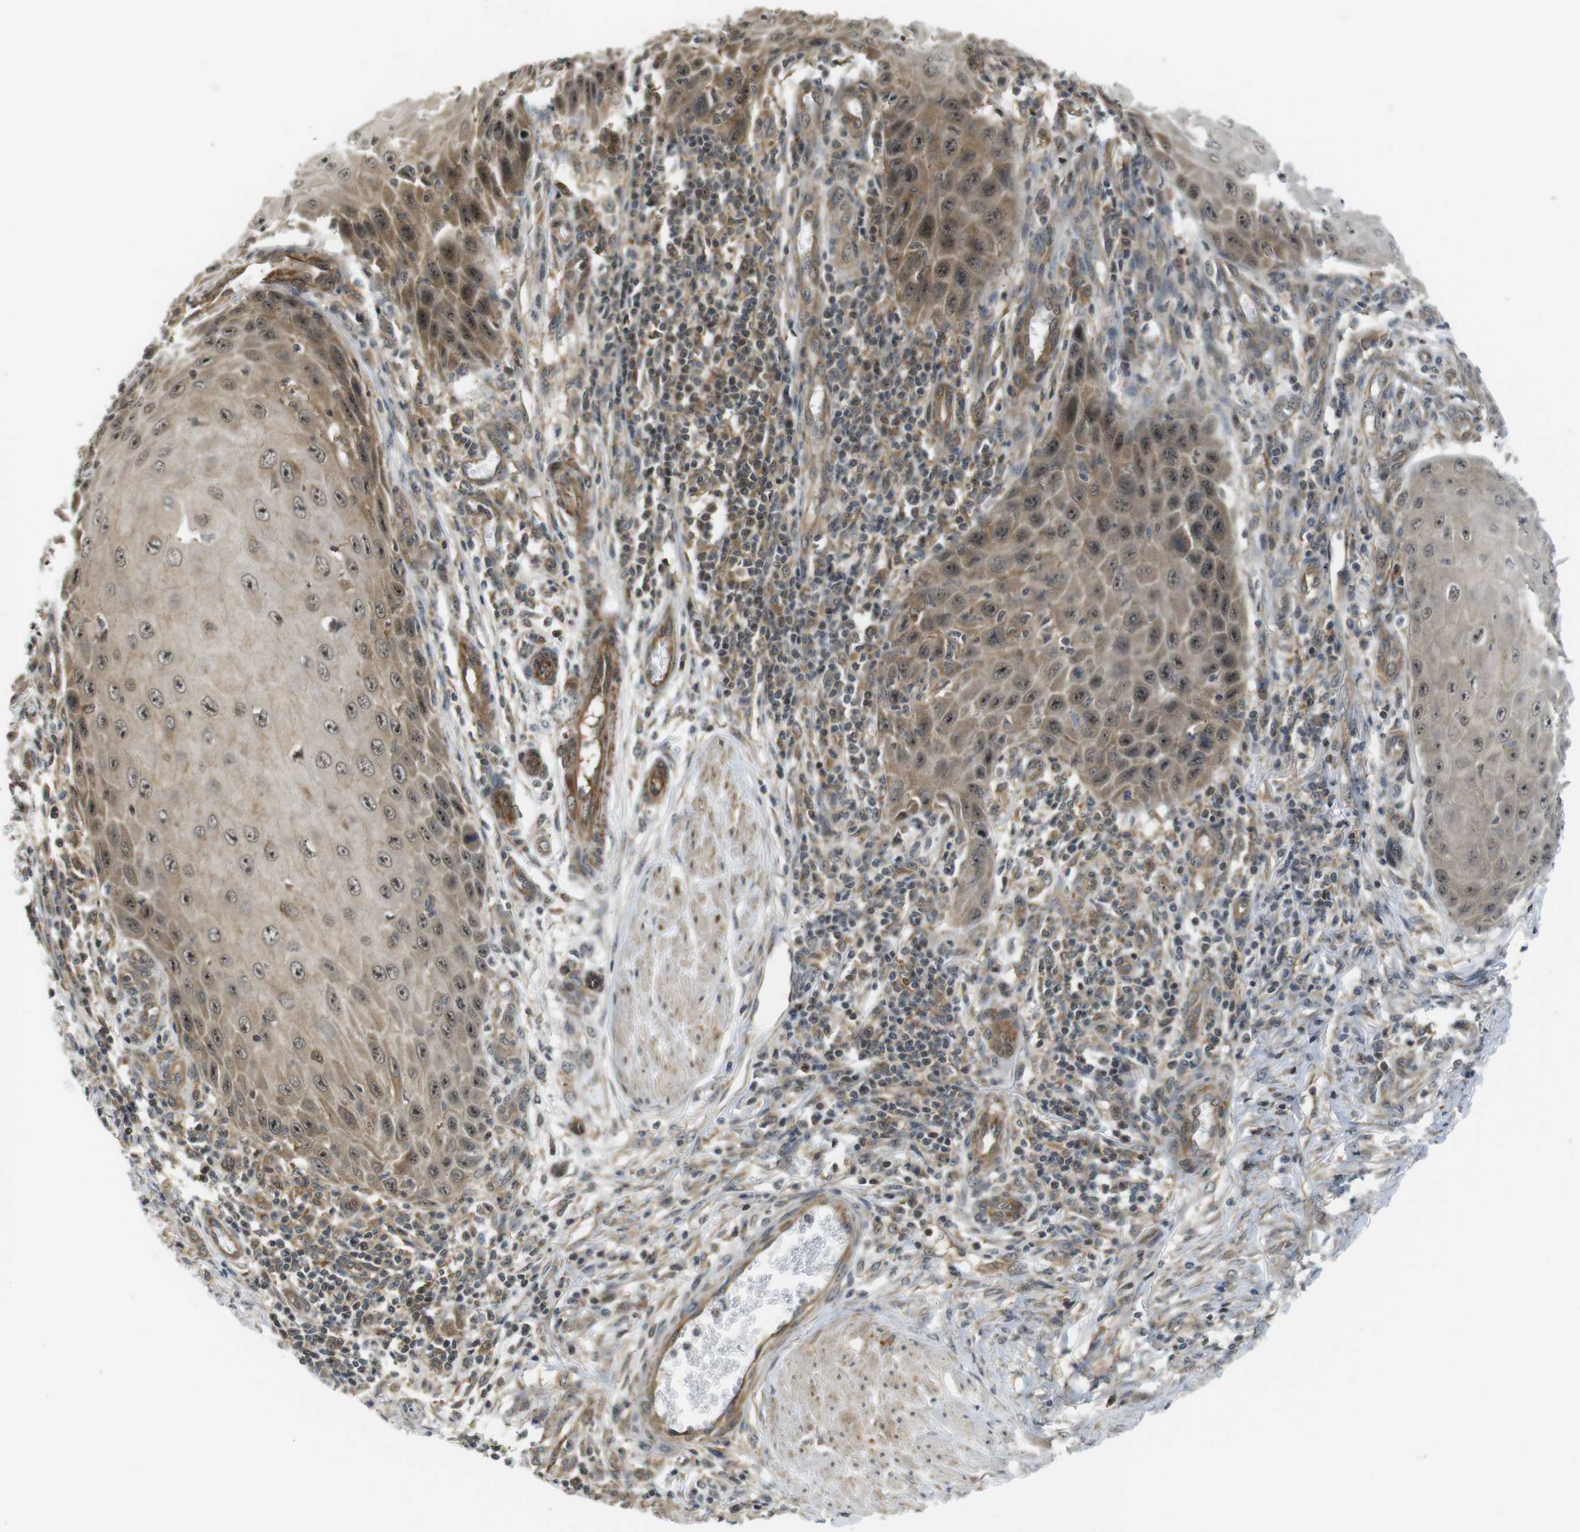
{"staining": {"intensity": "moderate", "quantity": ">75%", "location": "cytoplasmic/membranous,nuclear"}, "tissue": "skin cancer", "cell_type": "Tumor cells", "image_type": "cancer", "snomed": [{"axis": "morphology", "description": "Squamous cell carcinoma, NOS"}, {"axis": "topography", "description": "Skin"}], "caption": "Skin squamous cell carcinoma stained for a protein (brown) displays moderate cytoplasmic/membranous and nuclear positive expression in approximately >75% of tumor cells.", "gene": "CC2D1A", "patient": {"sex": "female", "age": 73}}